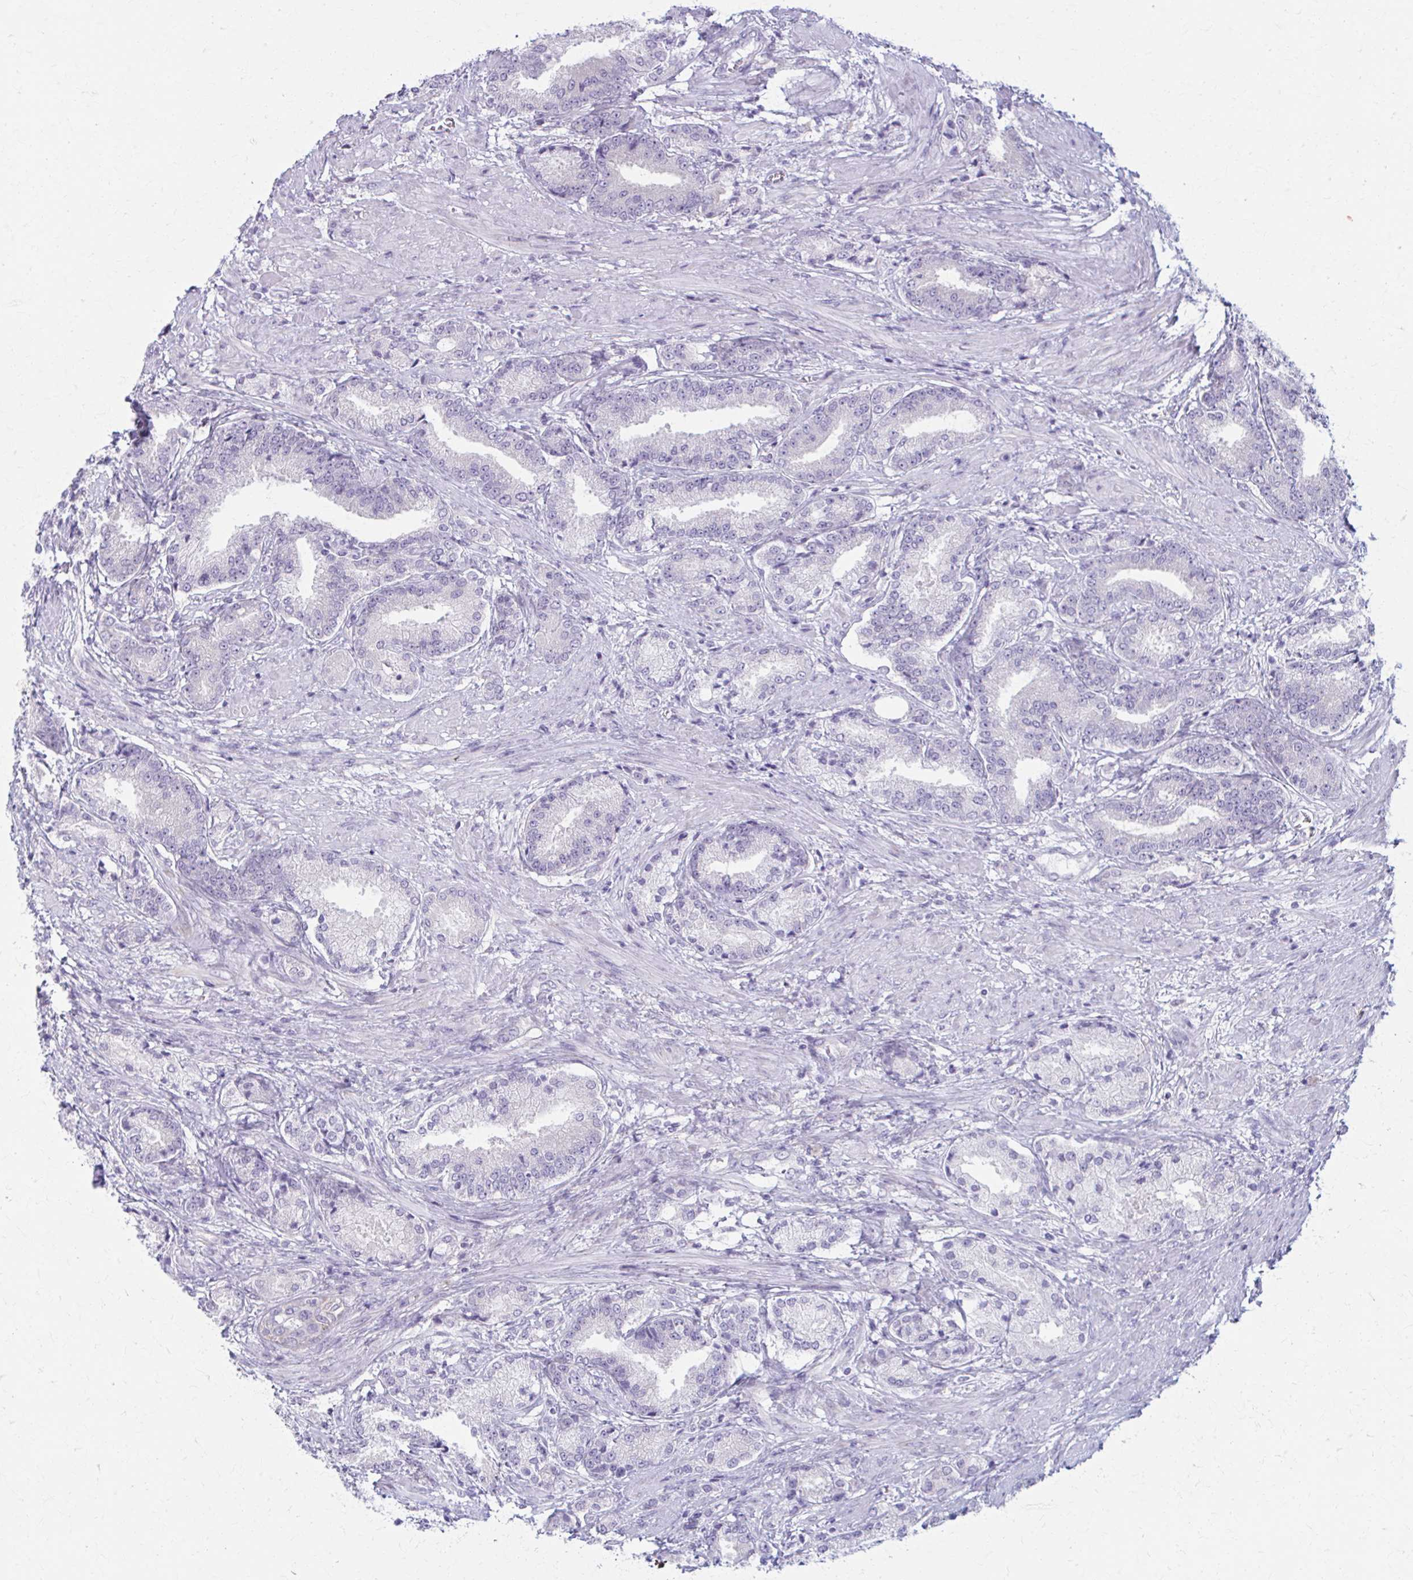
{"staining": {"intensity": "negative", "quantity": "none", "location": "none"}, "tissue": "prostate cancer", "cell_type": "Tumor cells", "image_type": "cancer", "snomed": [{"axis": "morphology", "description": "Adenocarcinoma, High grade"}, {"axis": "topography", "description": "Prostate and seminal vesicle, NOS"}], "caption": "Tumor cells show no significant positivity in prostate adenocarcinoma (high-grade).", "gene": "PRKRA", "patient": {"sex": "male", "age": 61}}